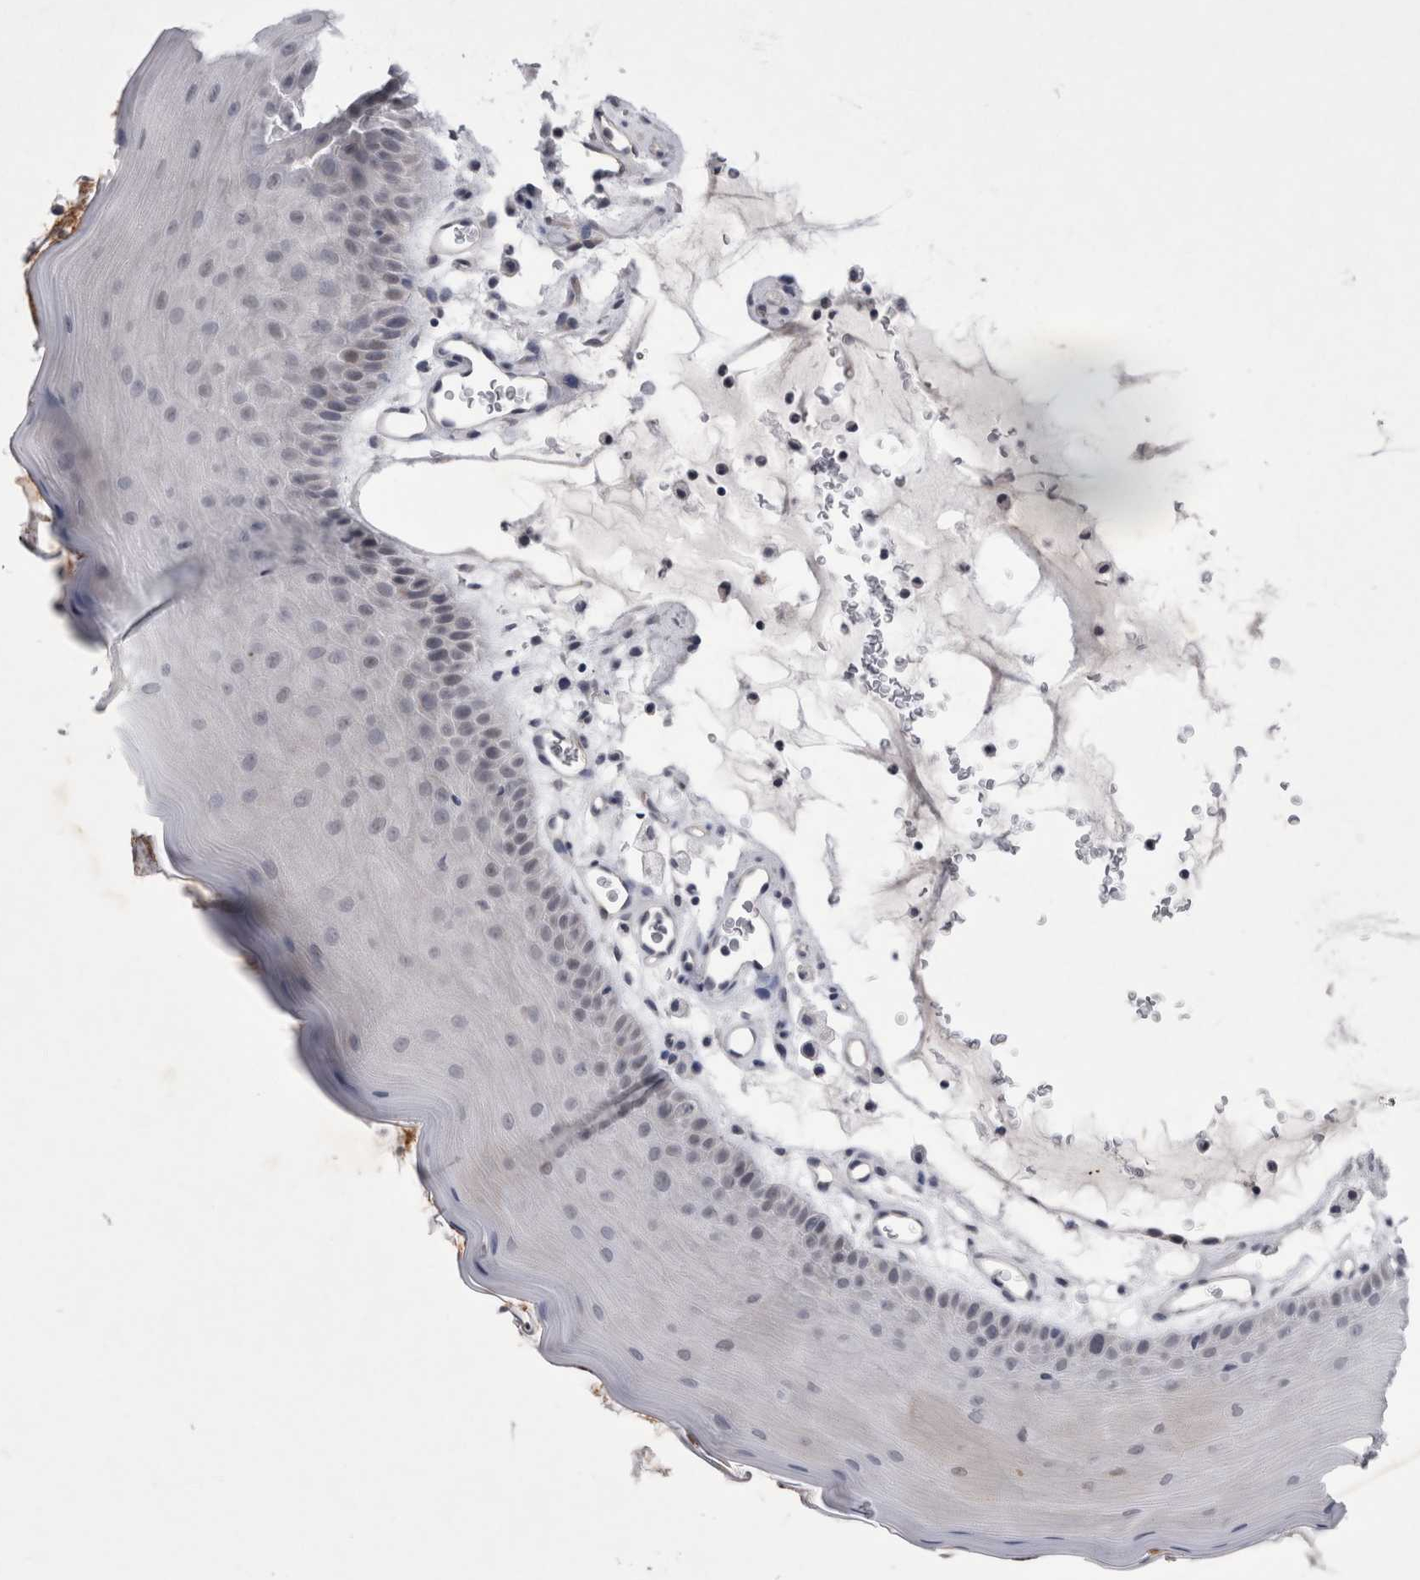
{"staining": {"intensity": "negative", "quantity": "none", "location": "none"}, "tissue": "oral mucosa", "cell_type": "Squamous epithelial cells", "image_type": "normal", "snomed": [{"axis": "morphology", "description": "Normal tissue, NOS"}, {"axis": "topography", "description": "Oral tissue"}], "caption": "Squamous epithelial cells show no significant protein positivity in normal oral mucosa.", "gene": "PARP11", "patient": {"sex": "male", "age": 13}}